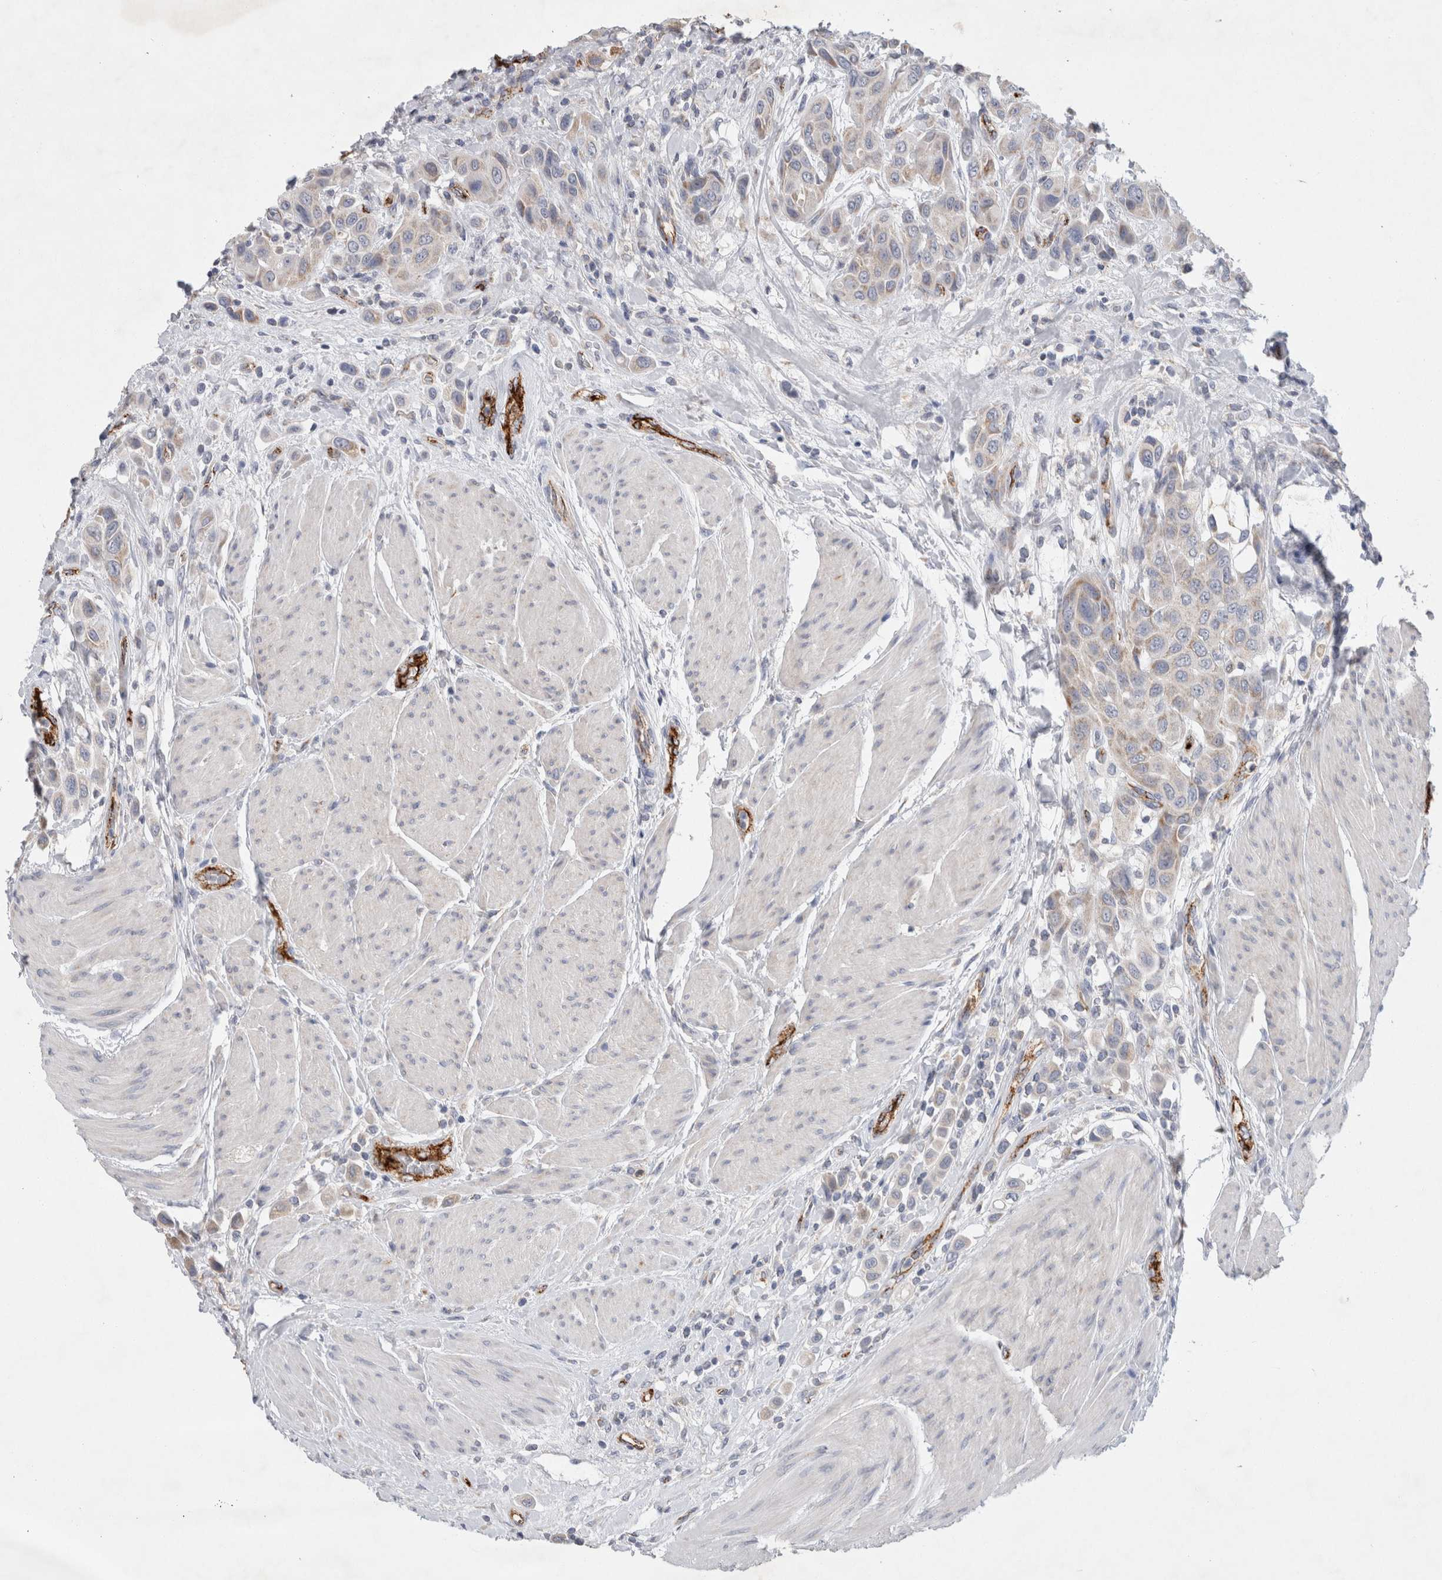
{"staining": {"intensity": "weak", "quantity": "25%-75%", "location": "cytoplasmic/membranous"}, "tissue": "urothelial cancer", "cell_type": "Tumor cells", "image_type": "cancer", "snomed": [{"axis": "morphology", "description": "Urothelial carcinoma, High grade"}, {"axis": "topography", "description": "Urinary bladder"}], "caption": "Protein expression analysis of urothelial cancer demonstrates weak cytoplasmic/membranous expression in approximately 25%-75% of tumor cells. (Brightfield microscopy of DAB IHC at high magnification).", "gene": "IARS2", "patient": {"sex": "male", "age": 50}}